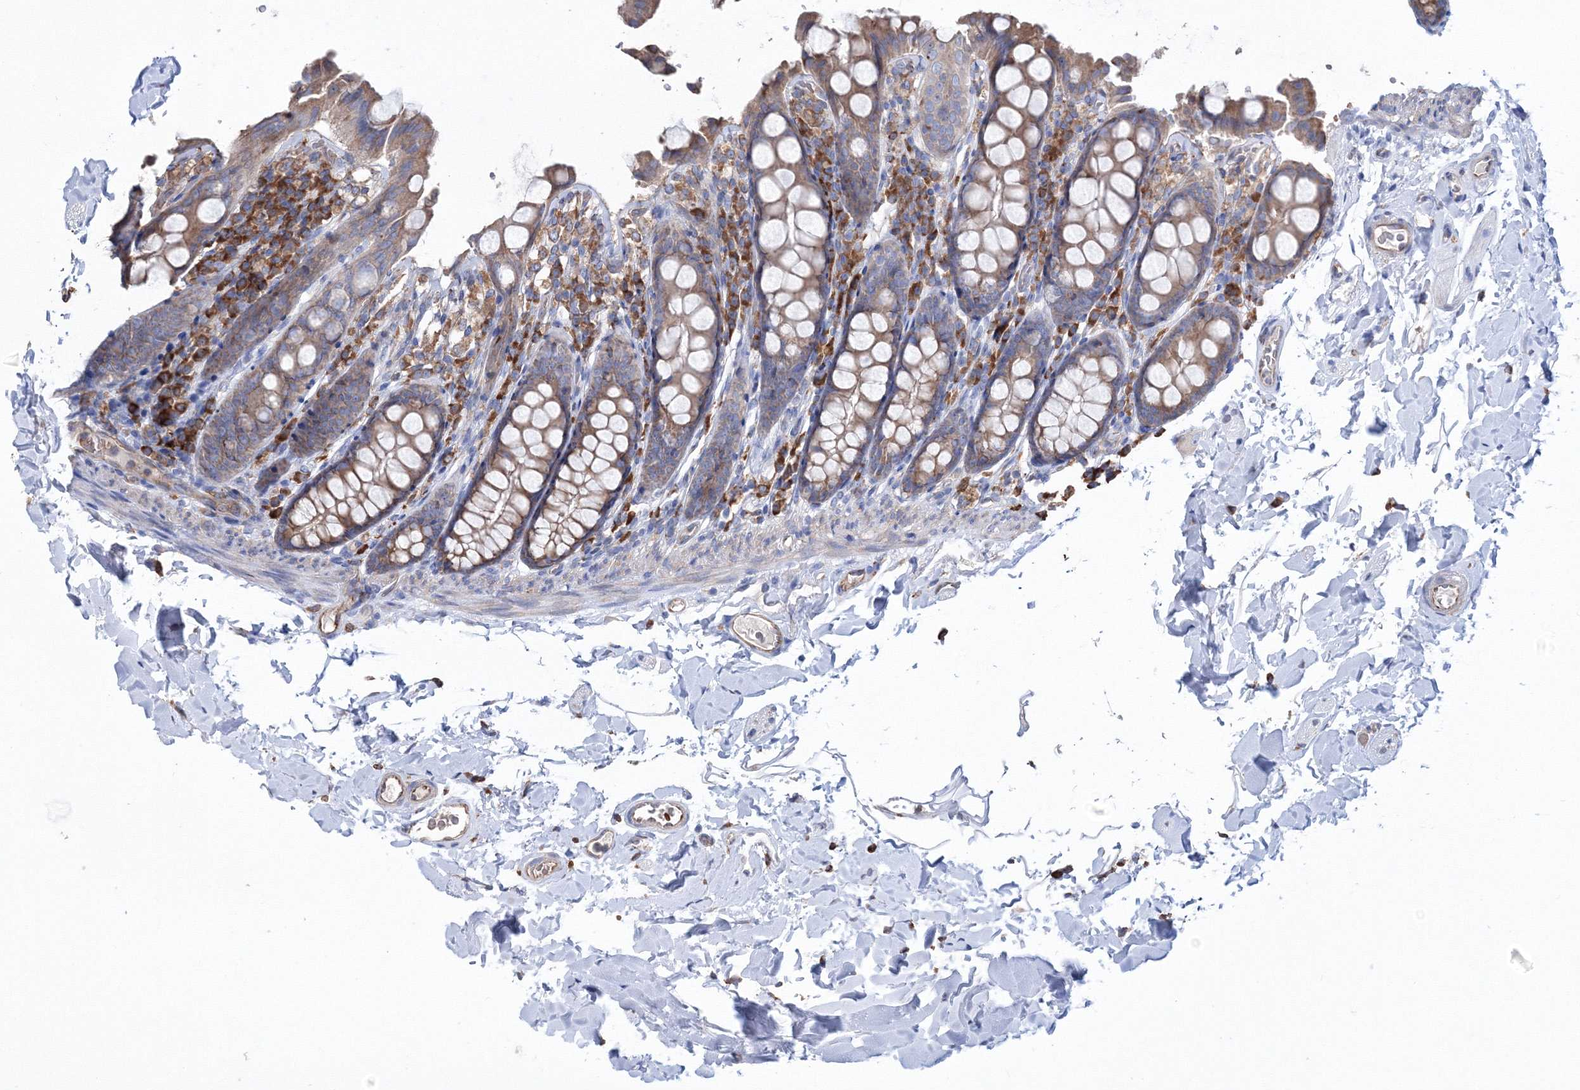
{"staining": {"intensity": "moderate", "quantity": ">75%", "location": "cytoplasmic/membranous"}, "tissue": "colon", "cell_type": "Endothelial cells", "image_type": "normal", "snomed": [{"axis": "morphology", "description": "Normal tissue, NOS"}, {"axis": "topography", "description": "Colon"}, {"axis": "topography", "description": "Peripheral nerve tissue"}], "caption": "Immunohistochemical staining of unremarkable colon demonstrates medium levels of moderate cytoplasmic/membranous expression in approximately >75% of endothelial cells.", "gene": "VPS8", "patient": {"sex": "female", "age": 61}}